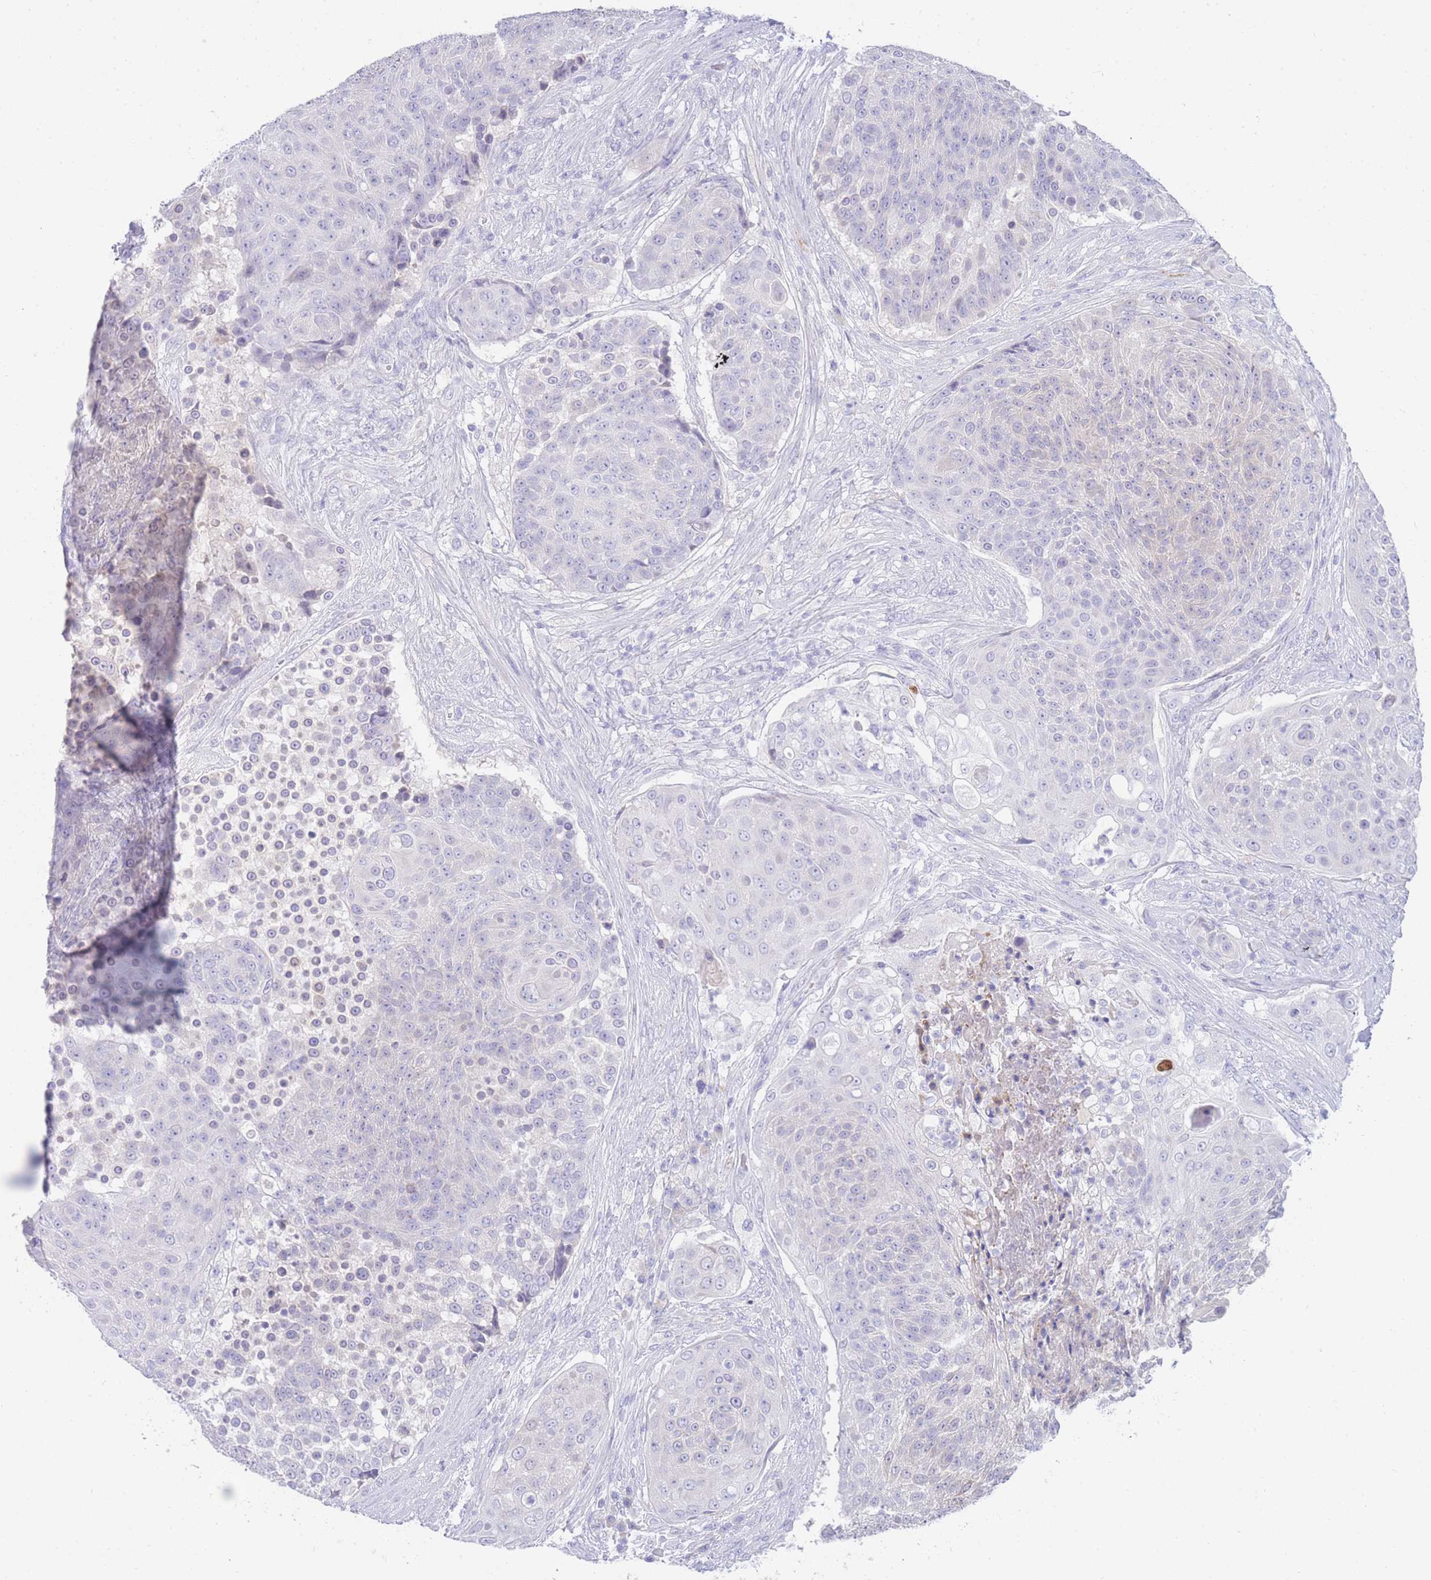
{"staining": {"intensity": "negative", "quantity": "none", "location": "none"}, "tissue": "urothelial cancer", "cell_type": "Tumor cells", "image_type": "cancer", "snomed": [{"axis": "morphology", "description": "Urothelial carcinoma, High grade"}, {"axis": "topography", "description": "Urinary bladder"}], "caption": "Micrograph shows no protein expression in tumor cells of urothelial carcinoma (high-grade) tissue. The staining was performed using DAB to visualize the protein expression in brown, while the nuclei were stained in blue with hematoxylin (Magnification: 20x).", "gene": "LRRC37A", "patient": {"sex": "female", "age": 63}}